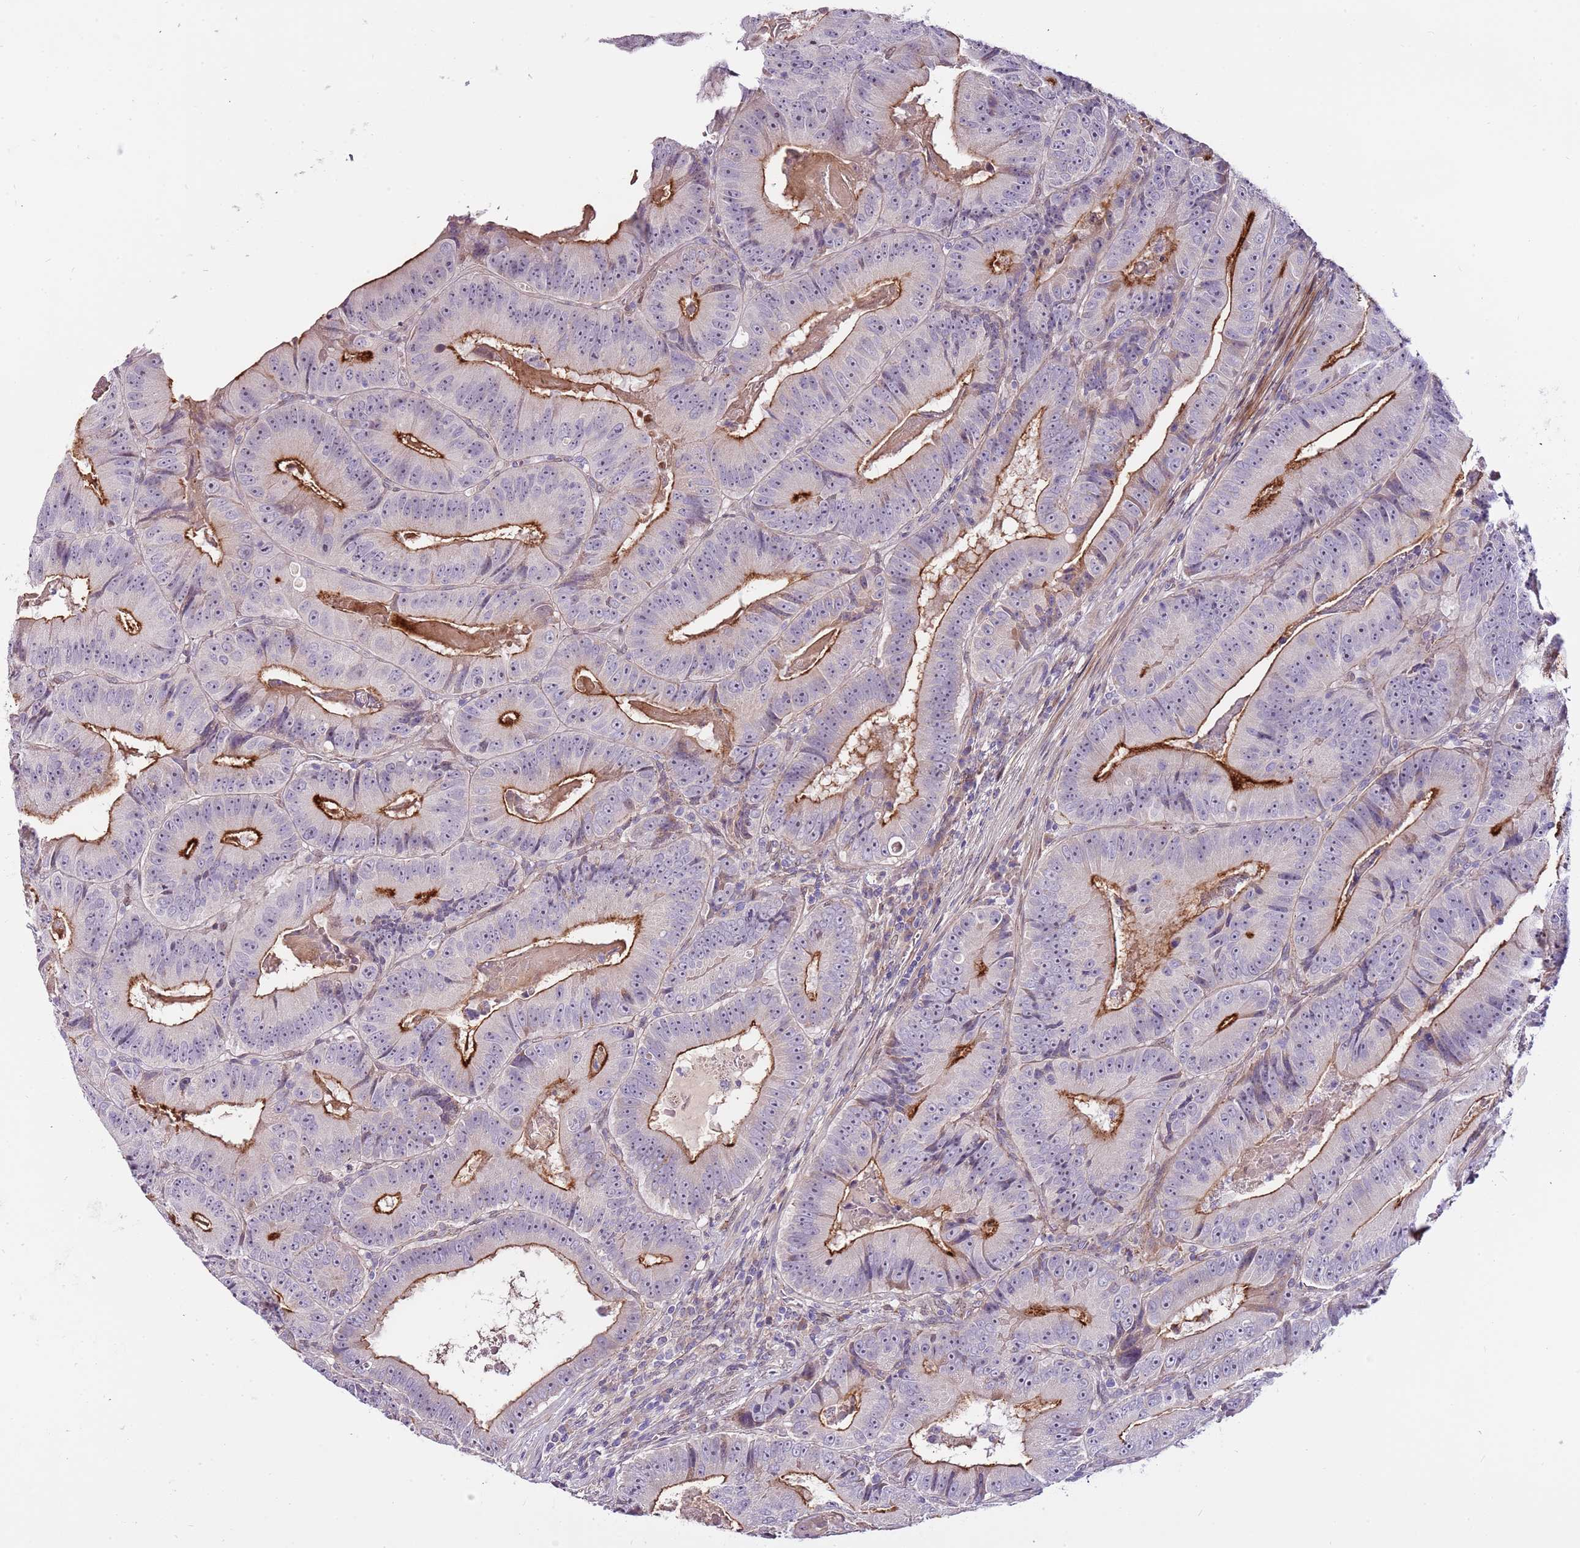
{"staining": {"intensity": "strong", "quantity": "25%-75%", "location": "cytoplasmic/membranous"}, "tissue": "colorectal cancer", "cell_type": "Tumor cells", "image_type": "cancer", "snomed": [{"axis": "morphology", "description": "Adenocarcinoma, NOS"}, {"axis": "topography", "description": "Colon"}], "caption": "The image shows immunohistochemical staining of adenocarcinoma (colorectal). There is strong cytoplasmic/membranous positivity is present in about 25%-75% of tumor cells. The staining was performed using DAB (3,3'-diaminobenzidine), with brown indicating positive protein expression. Nuclei are stained blue with hematoxylin.", "gene": "NKX2-3", "patient": {"sex": "female", "age": 86}}